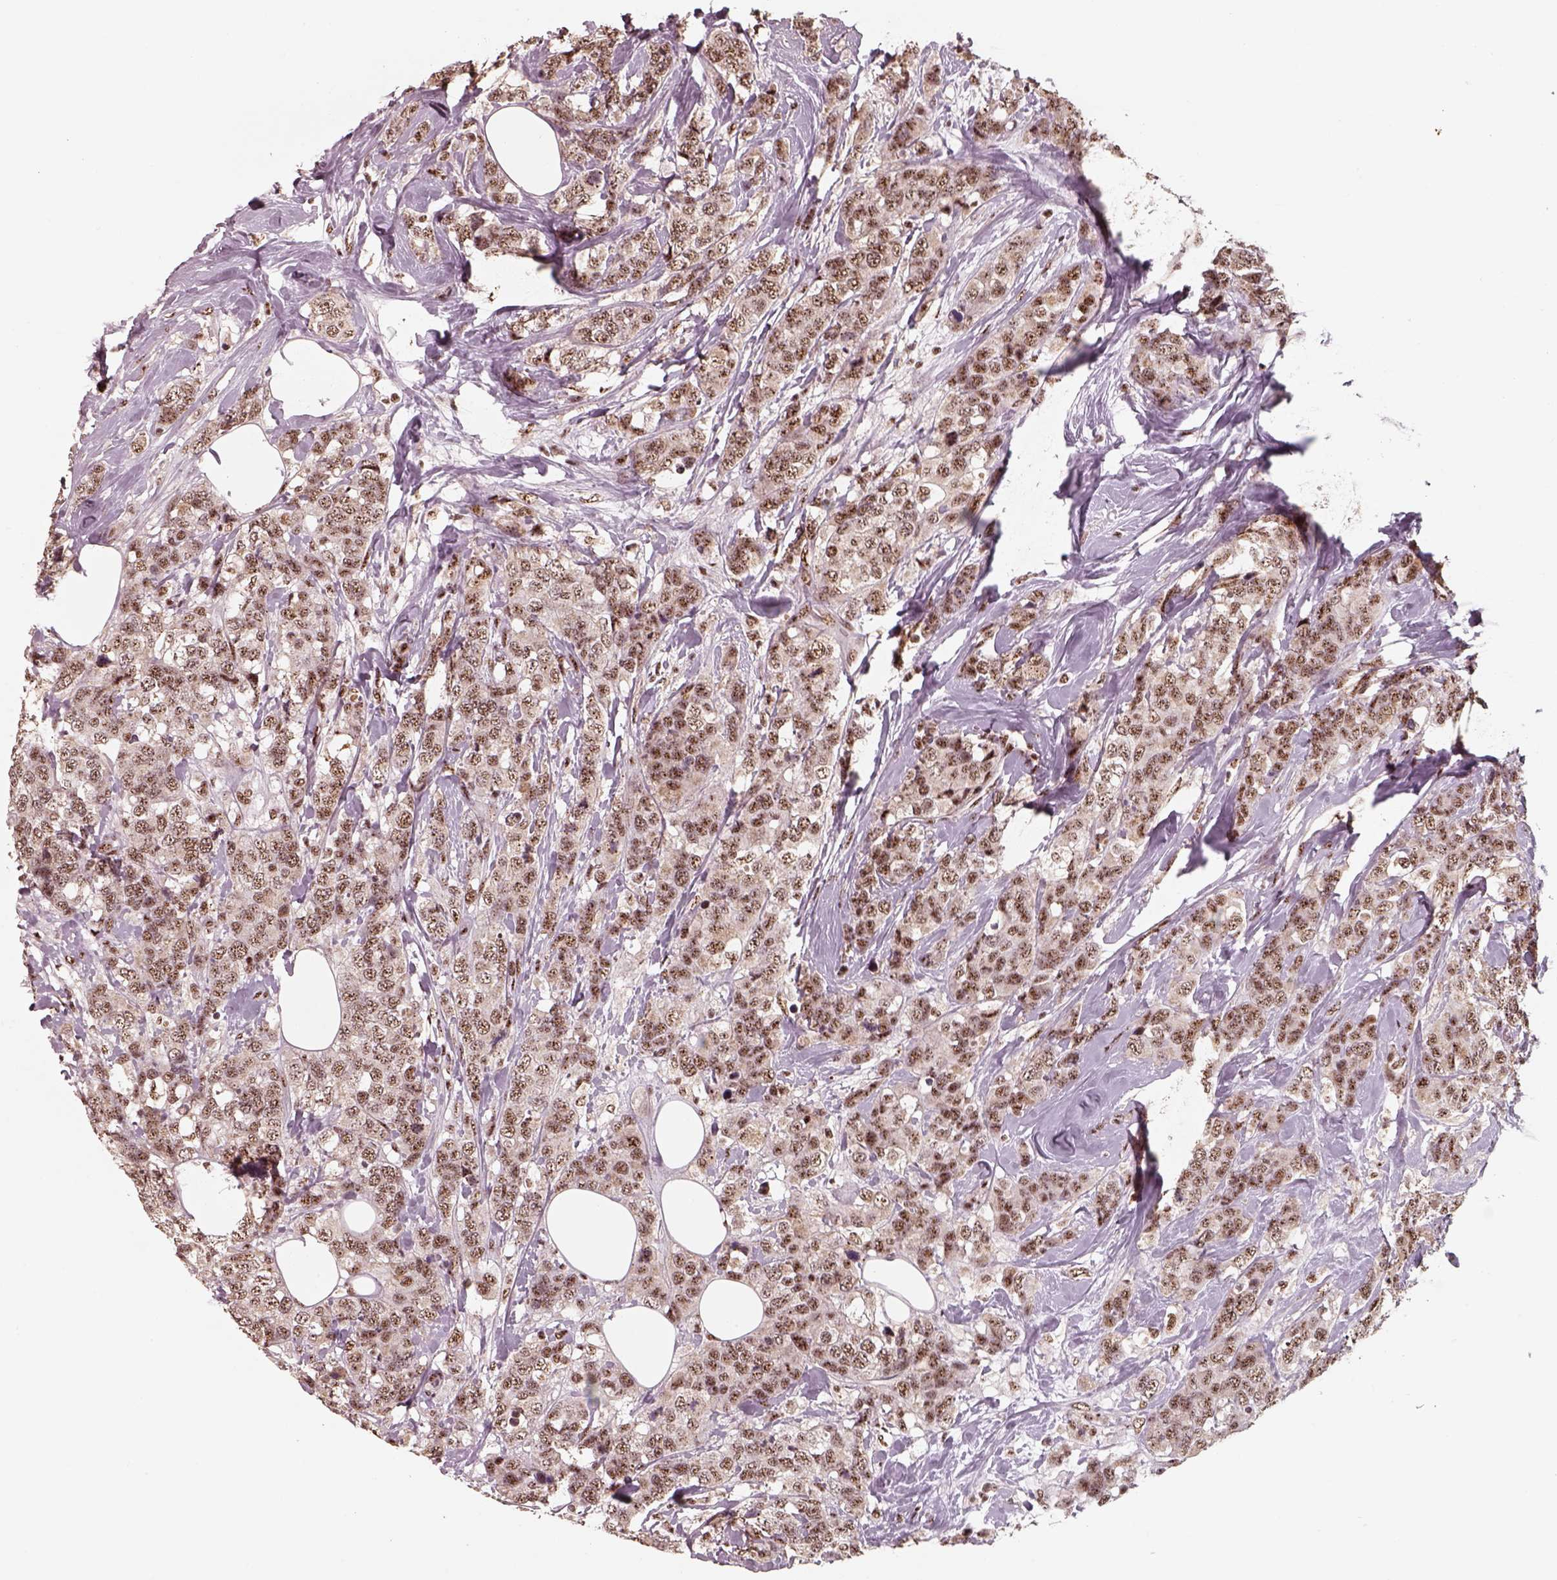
{"staining": {"intensity": "moderate", "quantity": ">75%", "location": "nuclear"}, "tissue": "breast cancer", "cell_type": "Tumor cells", "image_type": "cancer", "snomed": [{"axis": "morphology", "description": "Lobular carcinoma"}, {"axis": "topography", "description": "Breast"}], "caption": "Protein analysis of lobular carcinoma (breast) tissue shows moderate nuclear expression in approximately >75% of tumor cells. (brown staining indicates protein expression, while blue staining denotes nuclei).", "gene": "ATXN7L3", "patient": {"sex": "female", "age": 59}}